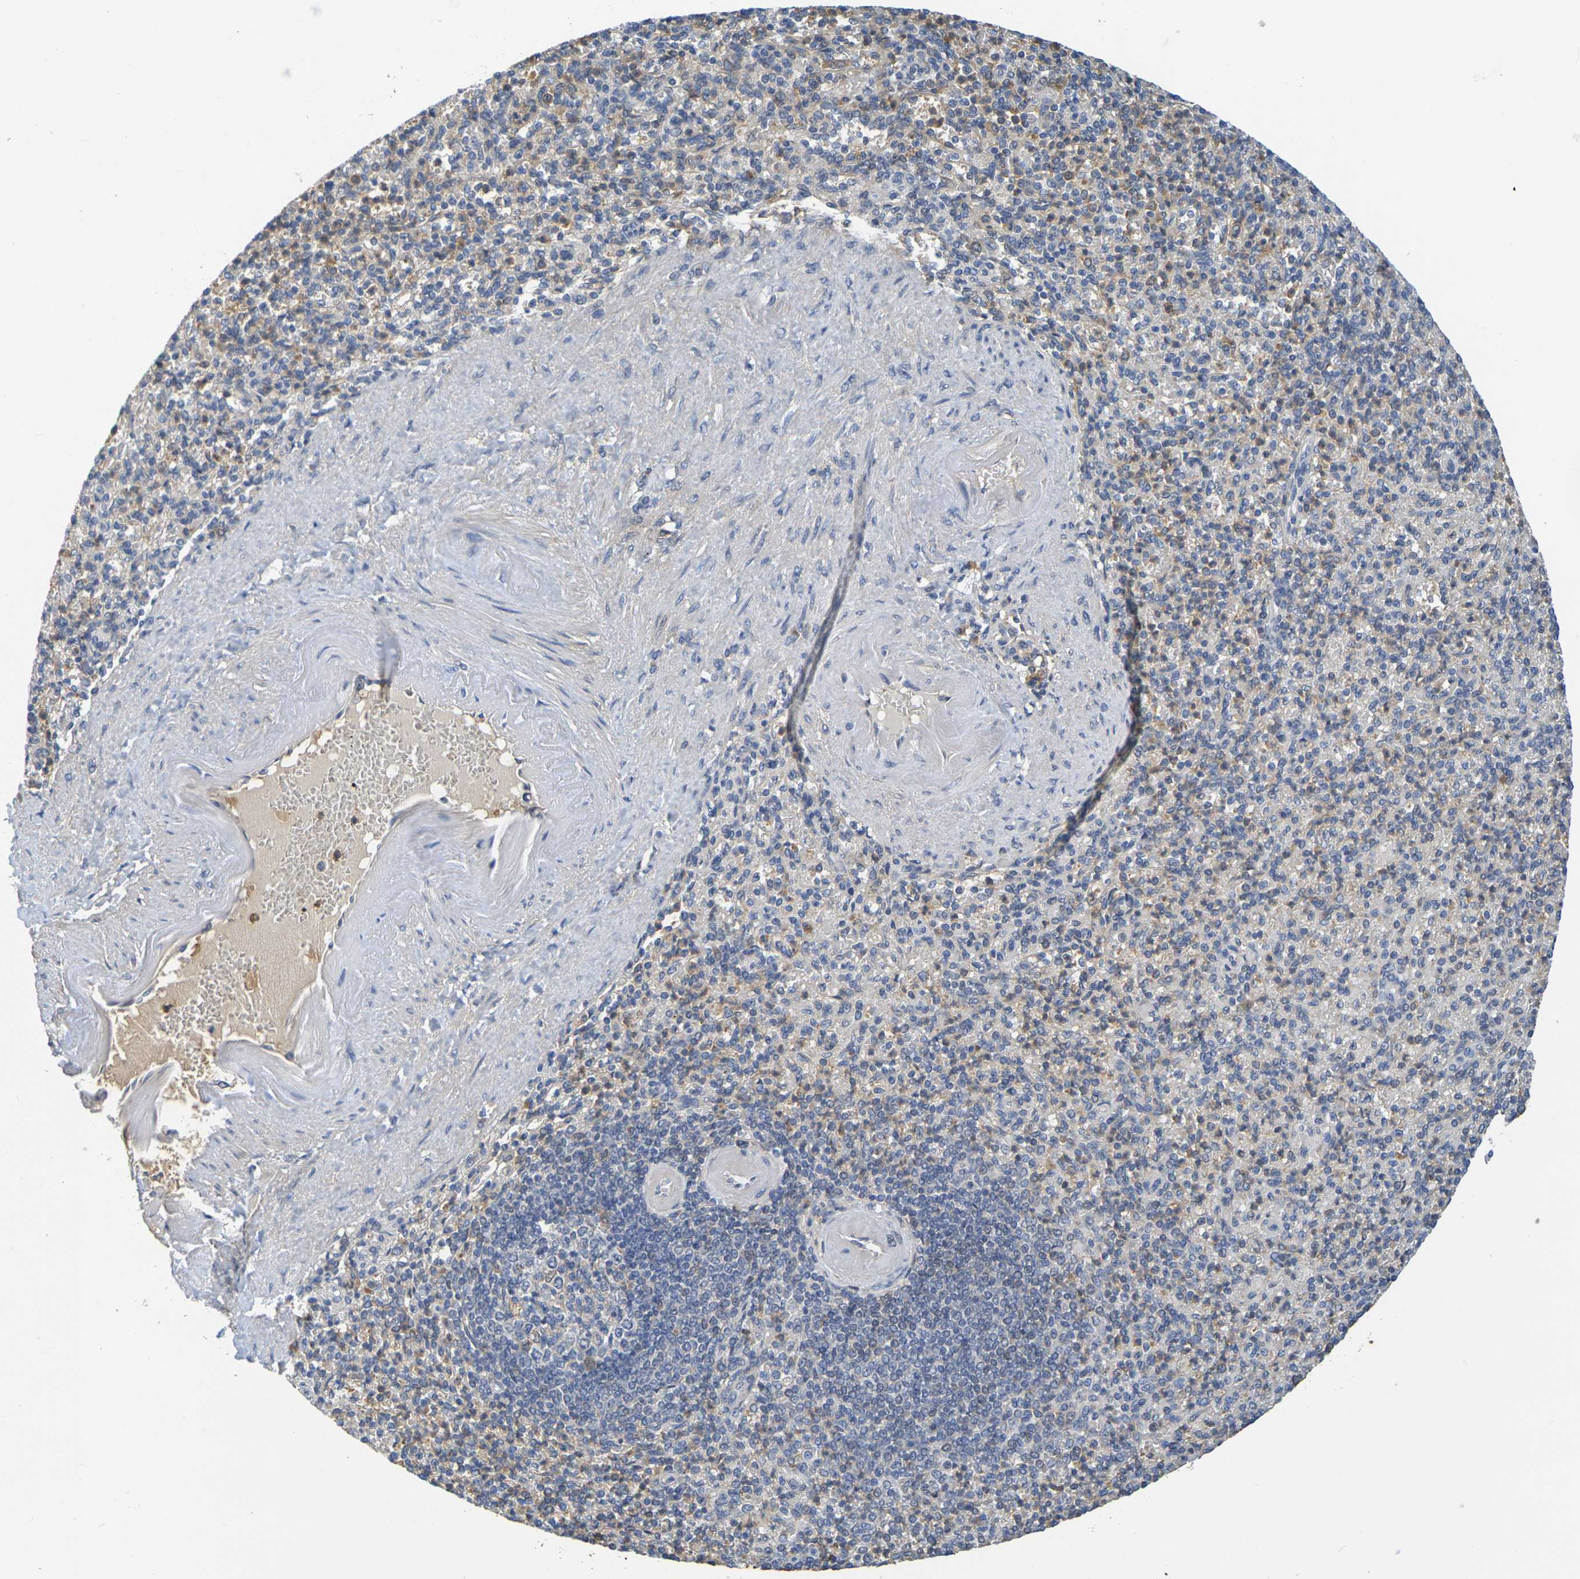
{"staining": {"intensity": "weak", "quantity": "25%-75%", "location": "cytoplasmic/membranous"}, "tissue": "spleen", "cell_type": "Cells in red pulp", "image_type": "normal", "snomed": [{"axis": "morphology", "description": "Normal tissue, NOS"}, {"axis": "topography", "description": "Spleen"}], "caption": "Immunohistochemical staining of benign spleen exhibits 25%-75% levels of weak cytoplasmic/membranous protein expression in about 25%-75% of cells in red pulp. The staining was performed using DAB, with brown indicating positive protein expression. Nuclei are stained blue with hematoxylin.", "gene": "C1QA", "patient": {"sex": "female", "age": 74}}